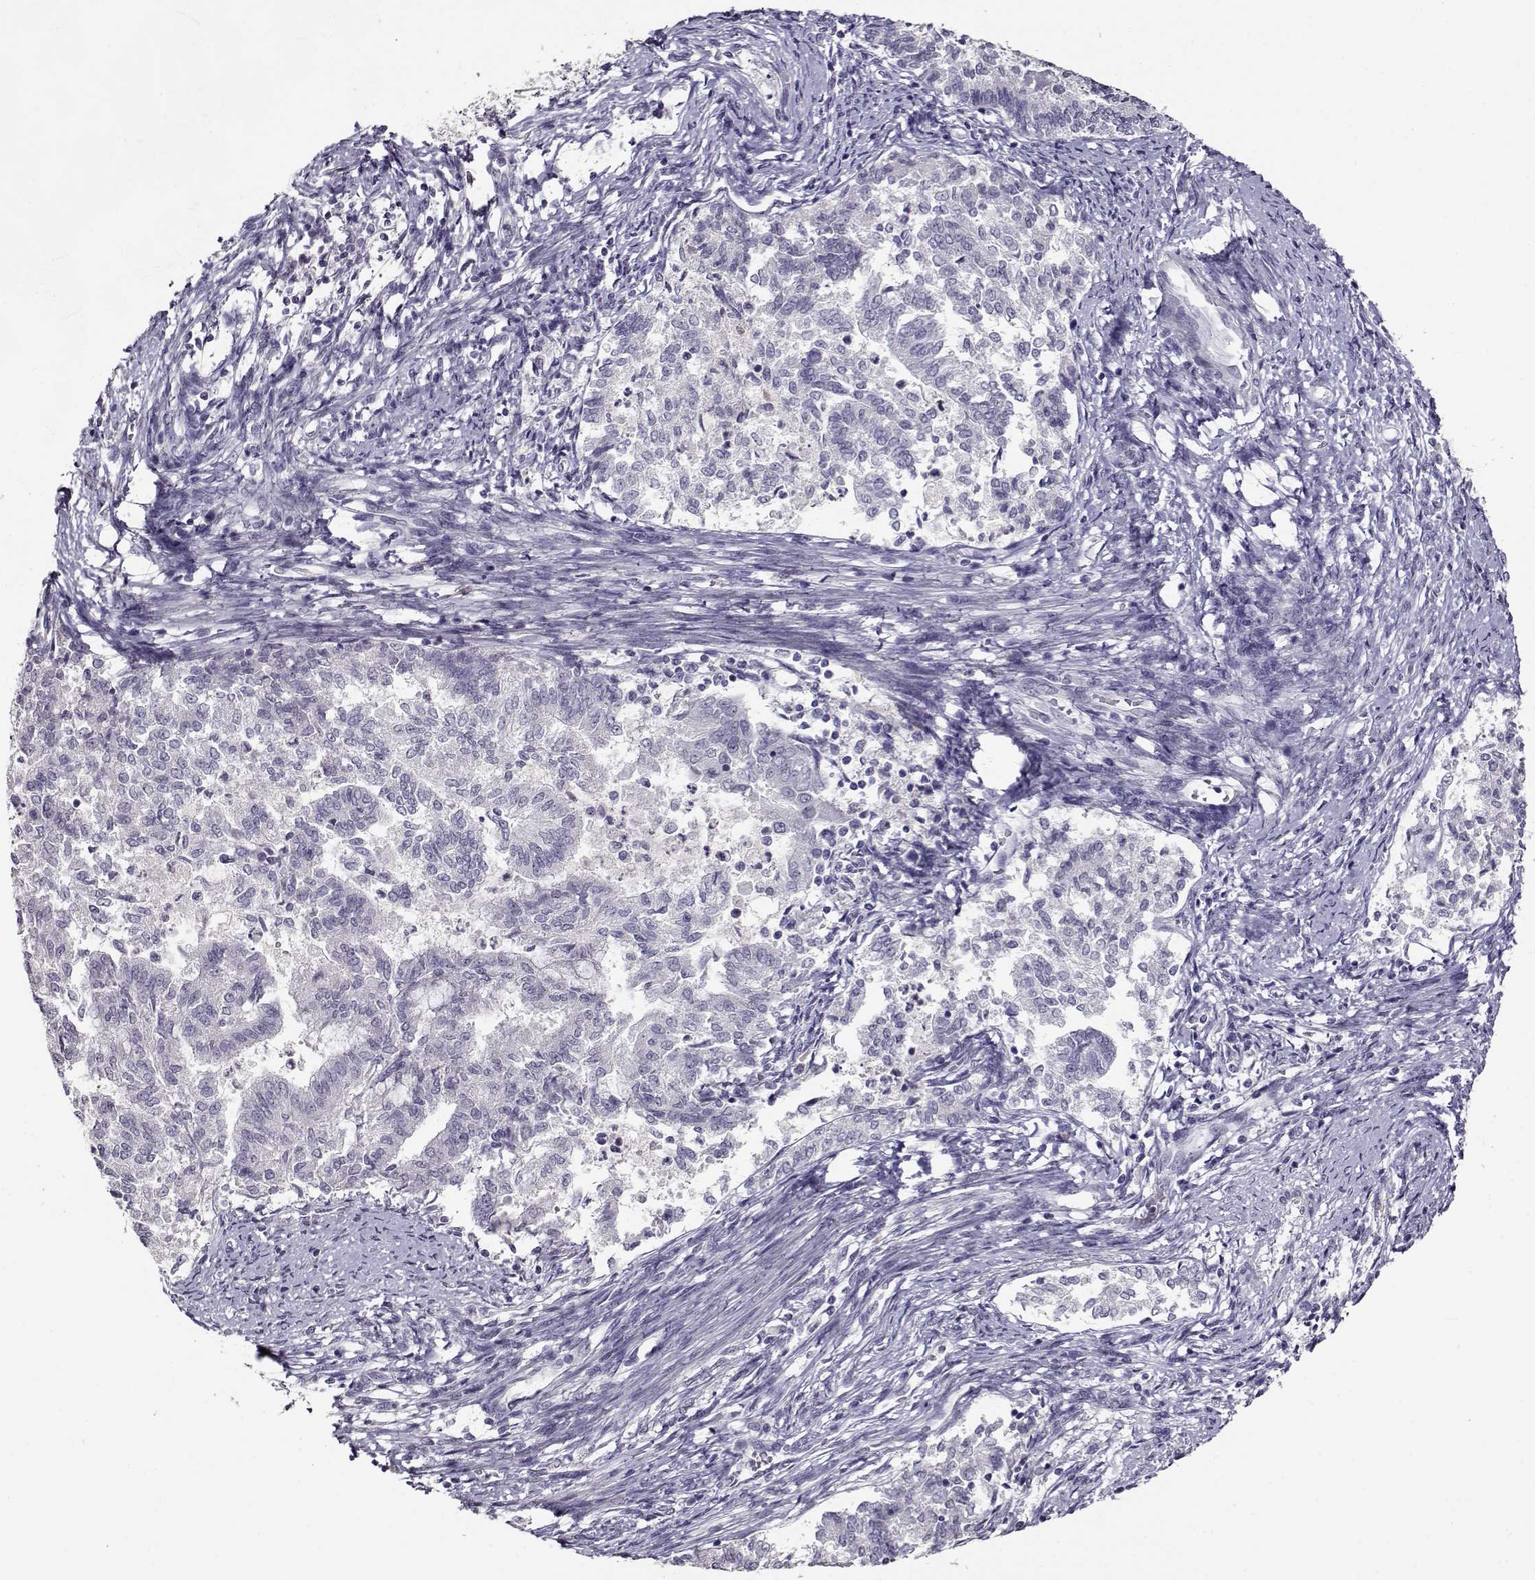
{"staining": {"intensity": "negative", "quantity": "none", "location": "none"}, "tissue": "endometrial cancer", "cell_type": "Tumor cells", "image_type": "cancer", "snomed": [{"axis": "morphology", "description": "Adenocarcinoma, NOS"}, {"axis": "topography", "description": "Endometrium"}], "caption": "Human endometrial adenocarcinoma stained for a protein using immunohistochemistry (IHC) exhibits no expression in tumor cells.", "gene": "RHOXF2", "patient": {"sex": "female", "age": 65}}